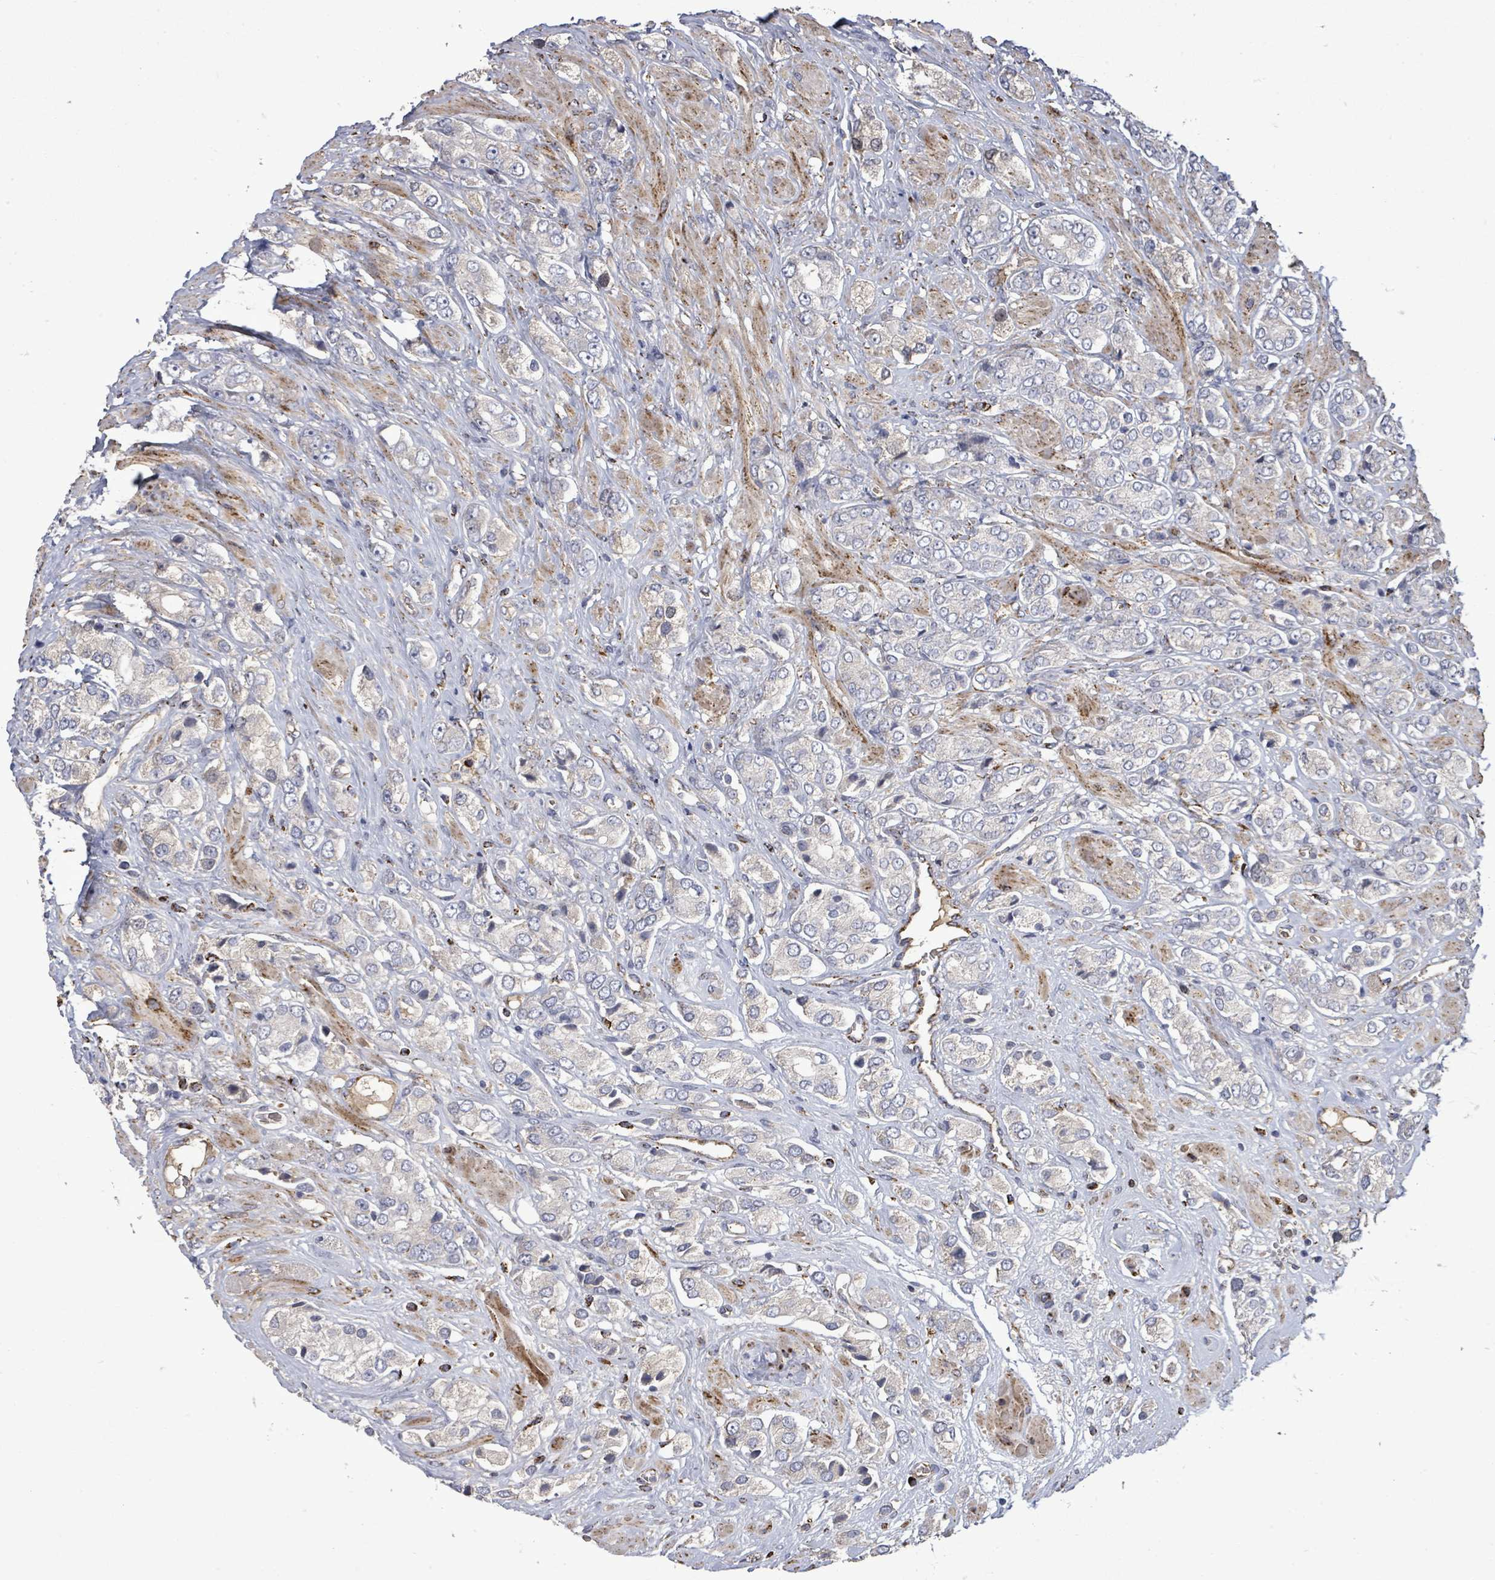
{"staining": {"intensity": "strong", "quantity": "<25%", "location": "cytoplasmic/membranous"}, "tissue": "prostate cancer", "cell_type": "Tumor cells", "image_type": "cancer", "snomed": [{"axis": "morphology", "description": "Adenocarcinoma, High grade"}, {"axis": "topography", "description": "Prostate and seminal vesicle, NOS"}], "caption": "Immunohistochemistry of human prostate adenocarcinoma (high-grade) shows medium levels of strong cytoplasmic/membranous positivity in about <25% of tumor cells.", "gene": "MTMR12", "patient": {"sex": "male", "age": 64}}